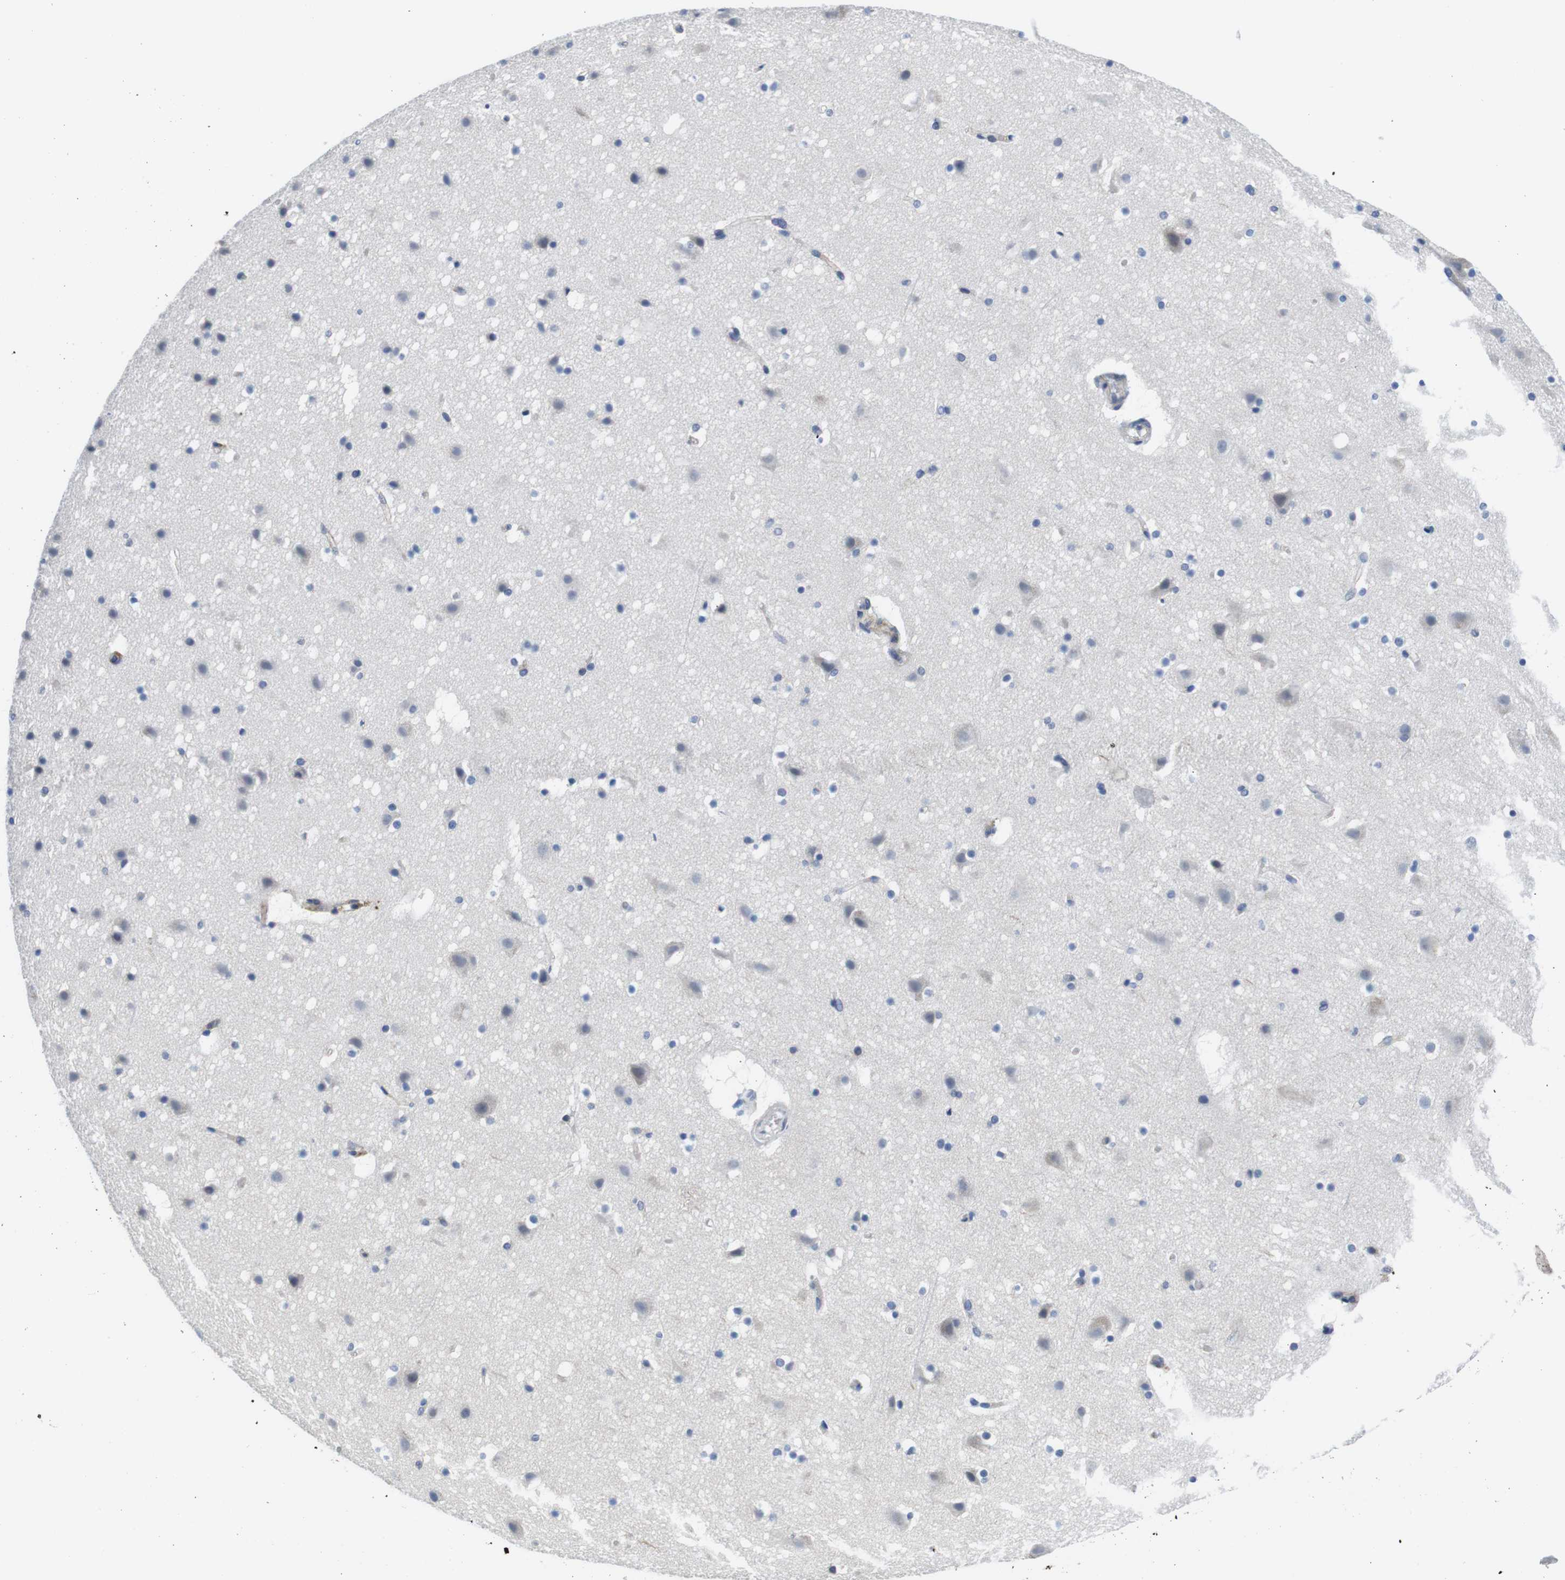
{"staining": {"intensity": "negative", "quantity": "none", "location": "none"}, "tissue": "cerebral cortex", "cell_type": "Endothelial cells", "image_type": "normal", "snomed": [{"axis": "morphology", "description": "Normal tissue, NOS"}, {"axis": "topography", "description": "Cerebral cortex"}], "caption": "The histopathology image displays no staining of endothelial cells in unremarkable cerebral cortex.", "gene": "SCRIB", "patient": {"sex": "male", "age": 45}}